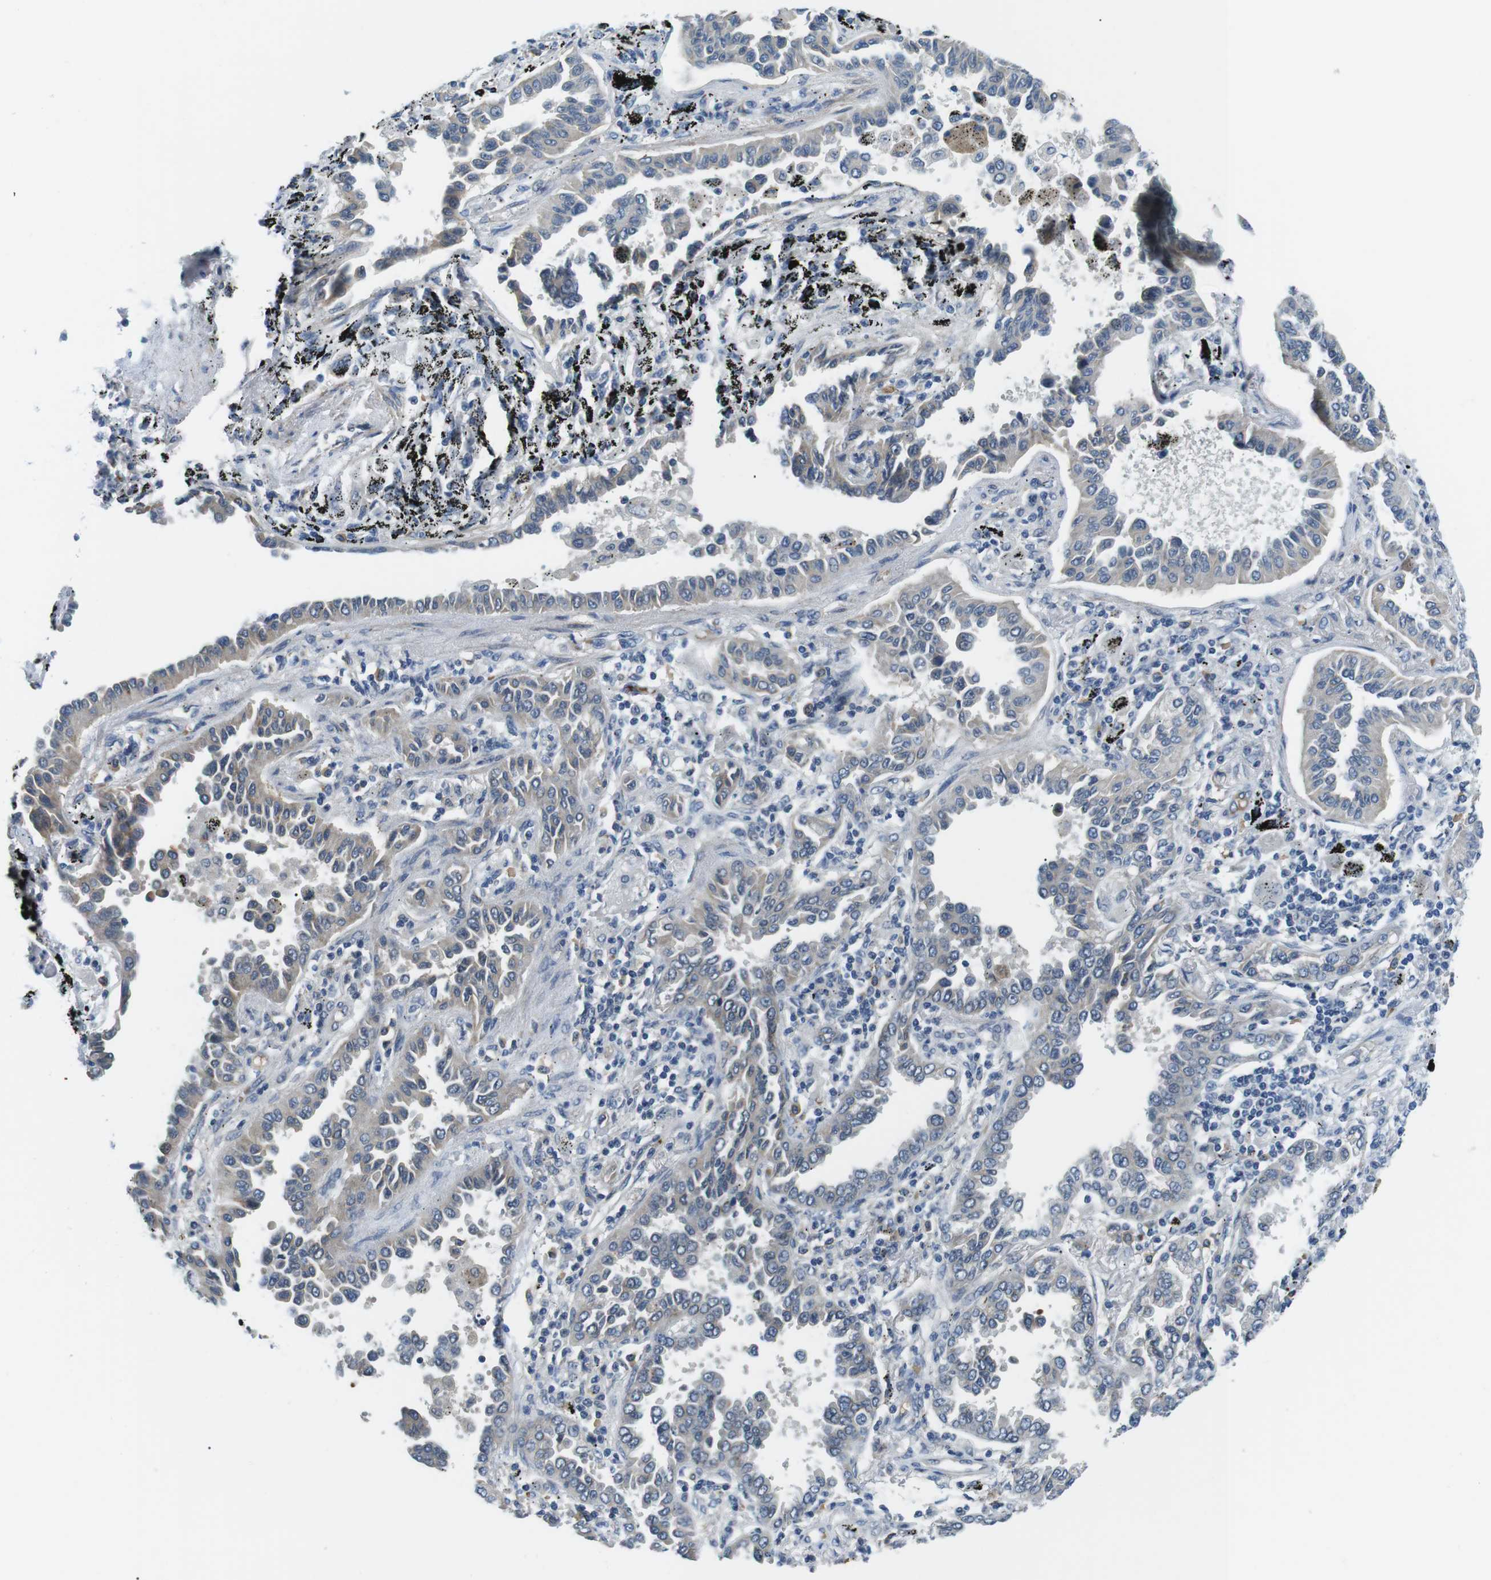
{"staining": {"intensity": "negative", "quantity": "none", "location": "none"}, "tissue": "lung cancer", "cell_type": "Tumor cells", "image_type": "cancer", "snomed": [{"axis": "morphology", "description": "Normal tissue, NOS"}, {"axis": "morphology", "description": "Adenocarcinoma, NOS"}, {"axis": "topography", "description": "Lung"}], "caption": "Lung cancer (adenocarcinoma) was stained to show a protein in brown. There is no significant expression in tumor cells.", "gene": "WSCD1", "patient": {"sex": "male", "age": 59}}